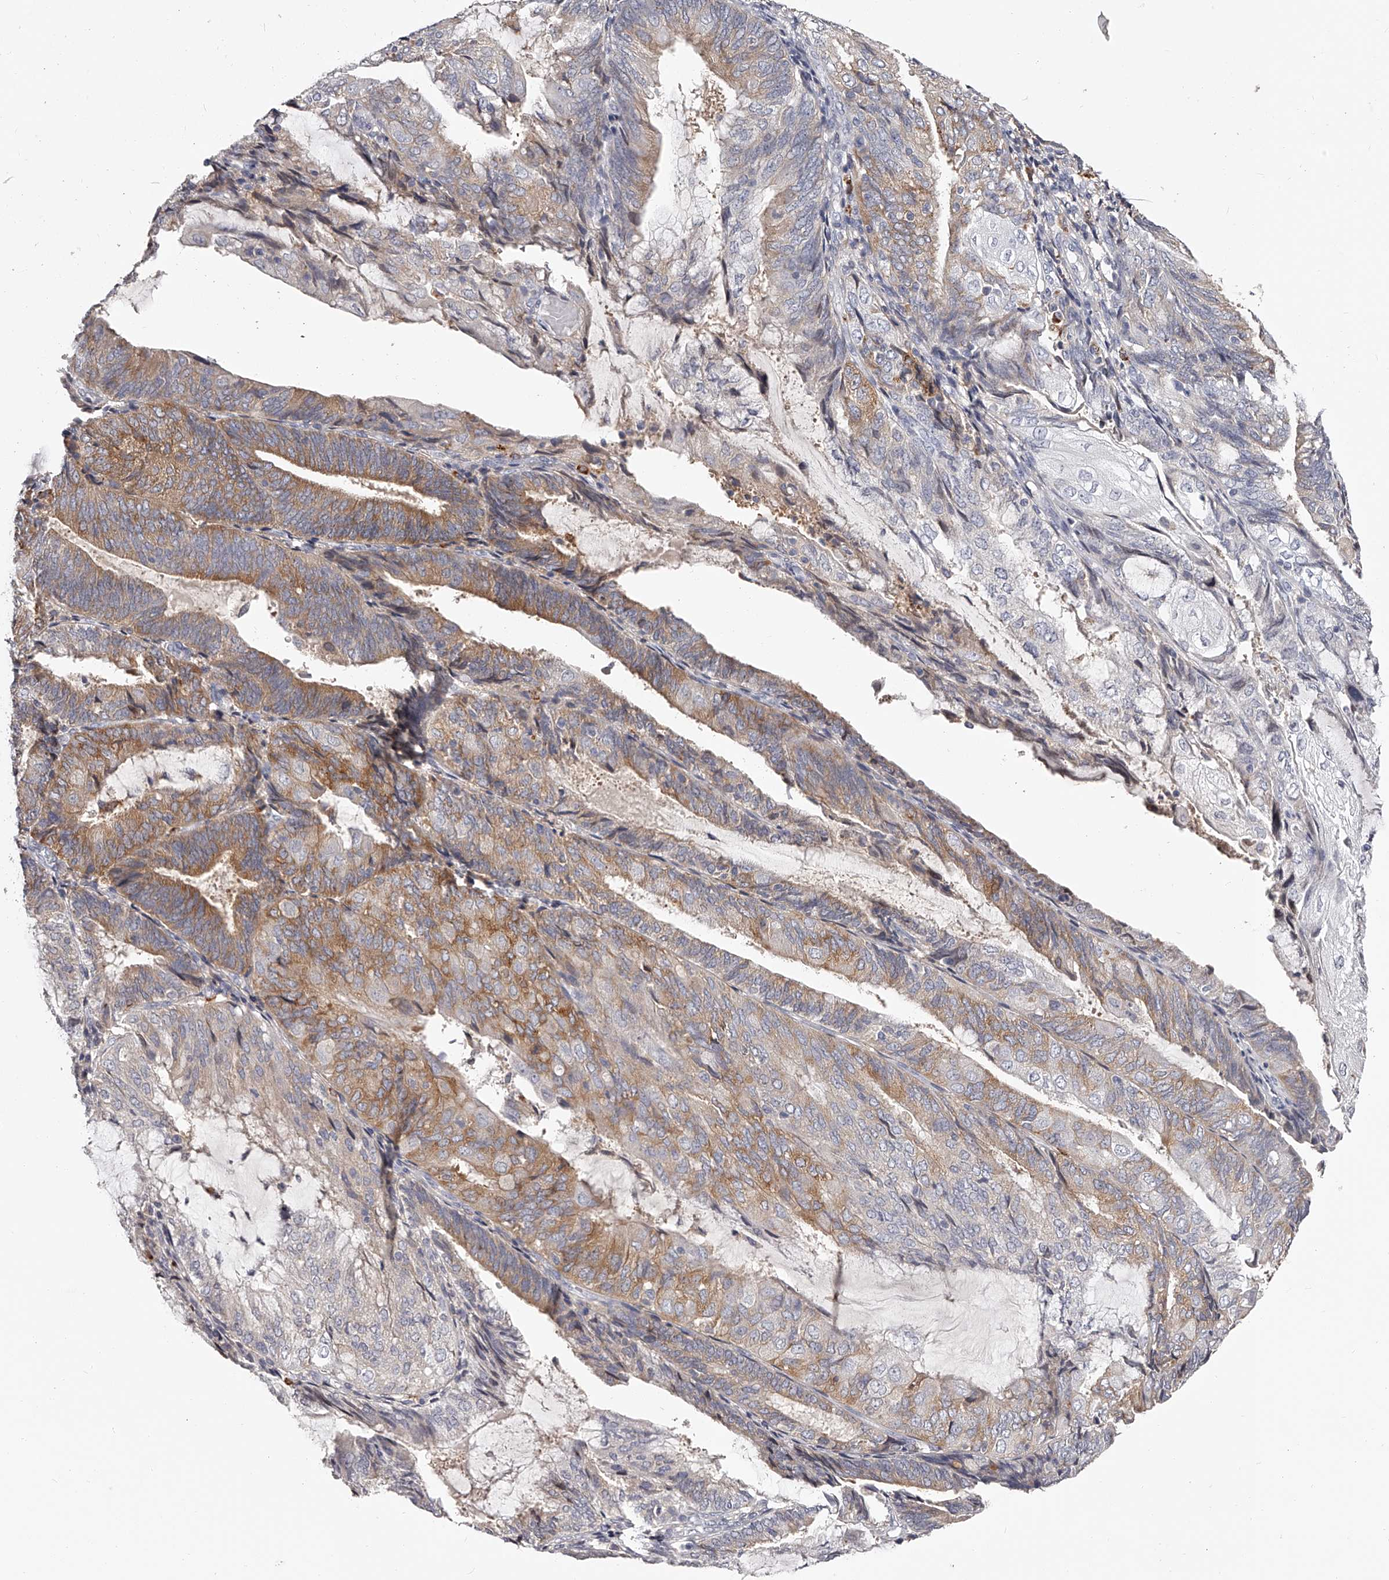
{"staining": {"intensity": "moderate", "quantity": "25%-75%", "location": "cytoplasmic/membranous"}, "tissue": "endometrial cancer", "cell_type": "Tumor cells", "image_type": "cancer", "snomed": [{"axis": "morphology", "description": "Adenocarcinoma, NOS"}, {"axis": "topography", "description": "Endometrium"}], "caption": "High-magnification brightfield microscopy of adenocarcinoma (endometrial) stained with DAB (3,3'-diaminobenzidine) (brown) and counterstained with hematoxylin (blue). tumor cells exhibit moderate cytoplasmic/membranous staining is seen in about25%-75% of cells.", "gene": "PACSIN1", "patient": {"sex": "female", "age": 81}}